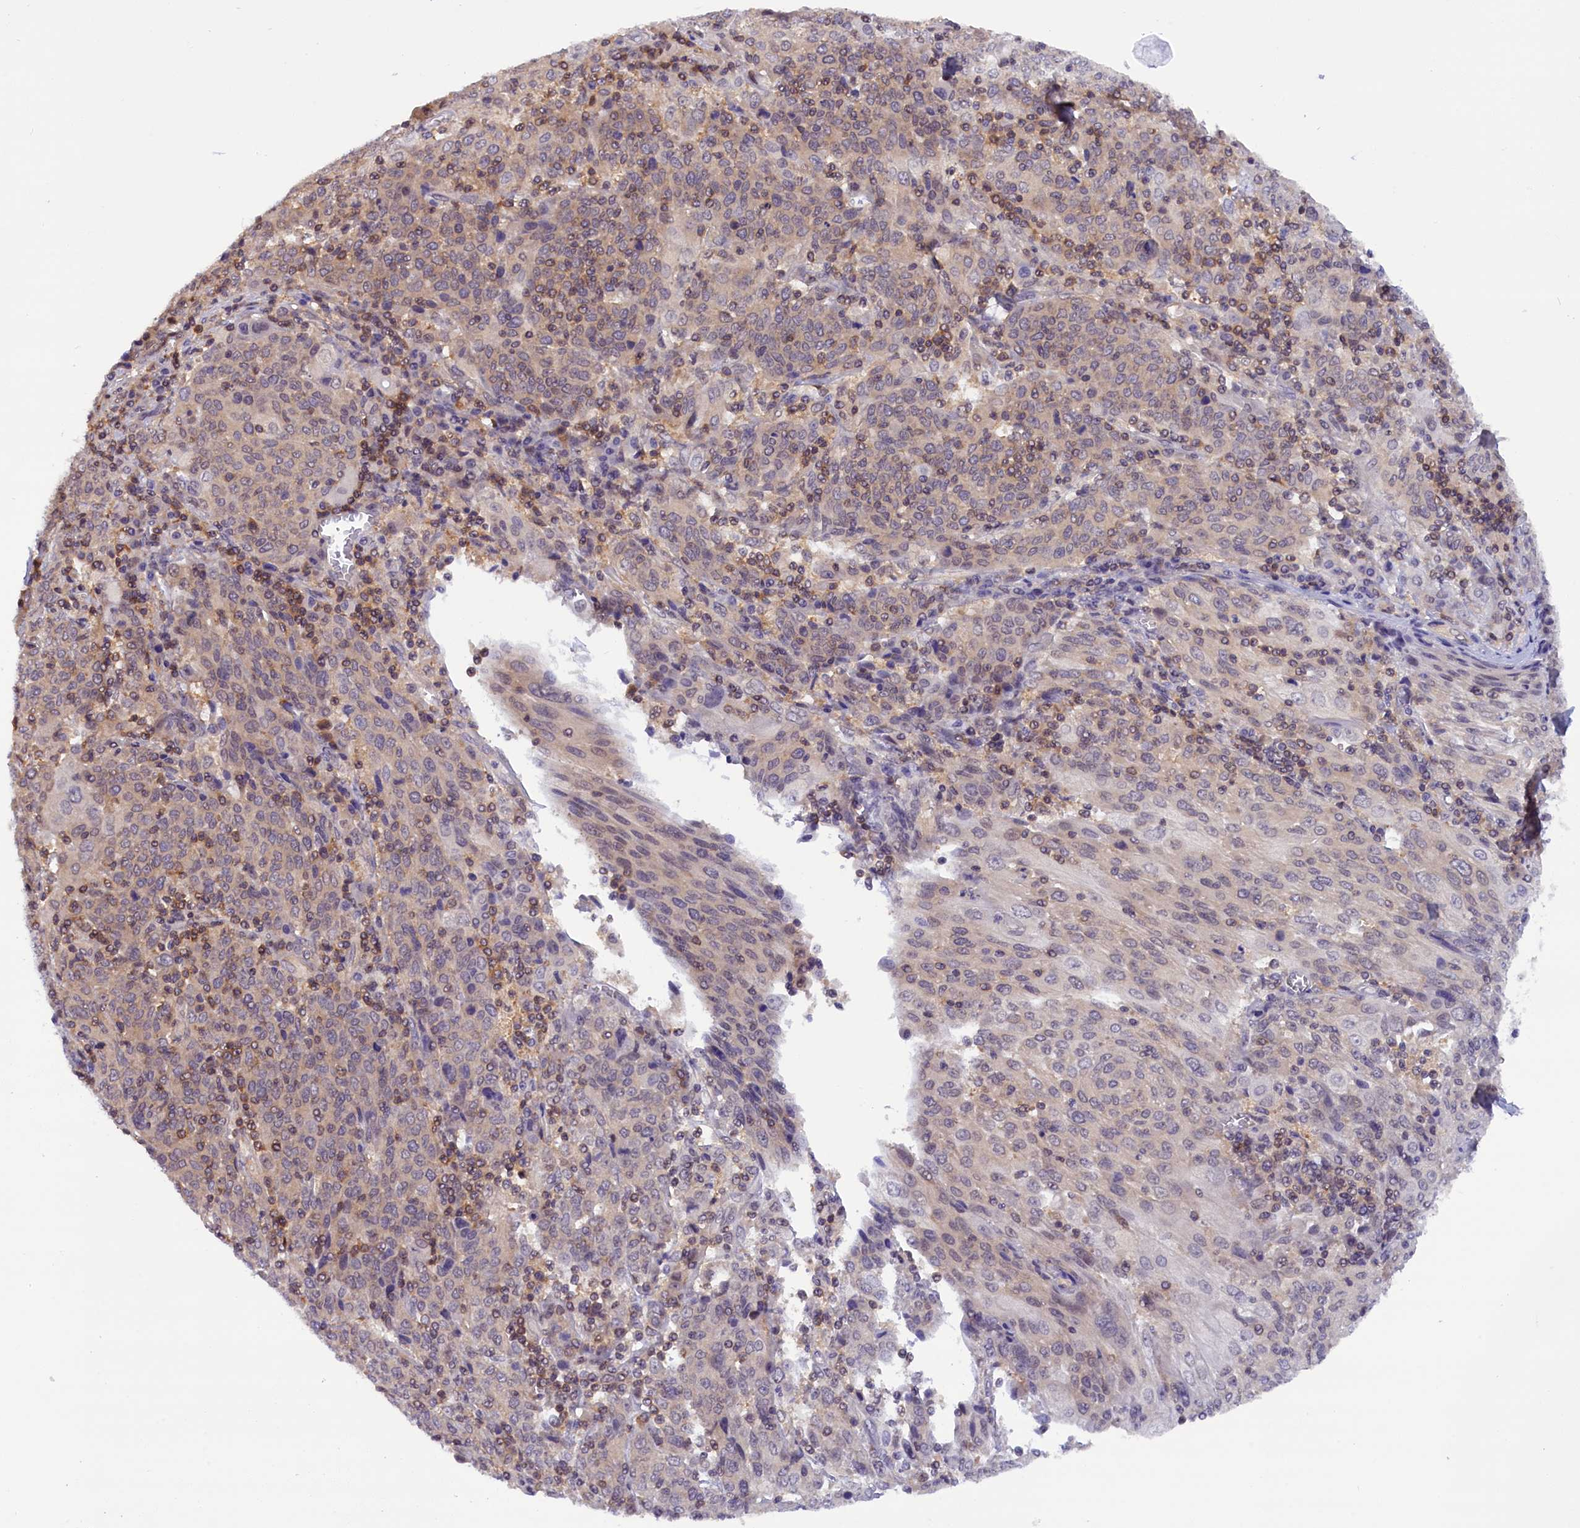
{"staining": {"intensity": "negative", "quantity": "none", "location": "none"}, "tissue": "cervical cancer", "cell_type": "Tumor cells", "image_type": "cancer", "snomed": [{"axis": "morphology", "description": "Squamous cell carcinoma, NOS"}, {"axis": "topography", "description": "Cervix"}], "caption": "Tumor cells show no significant protein staining in cervical squamous cell carcinoma. (DAB immunohistochemistry (IHC) with hematoxylin counter stain).", "gene": "TBCB", "patient": {"sex": "female", "age": 67}}